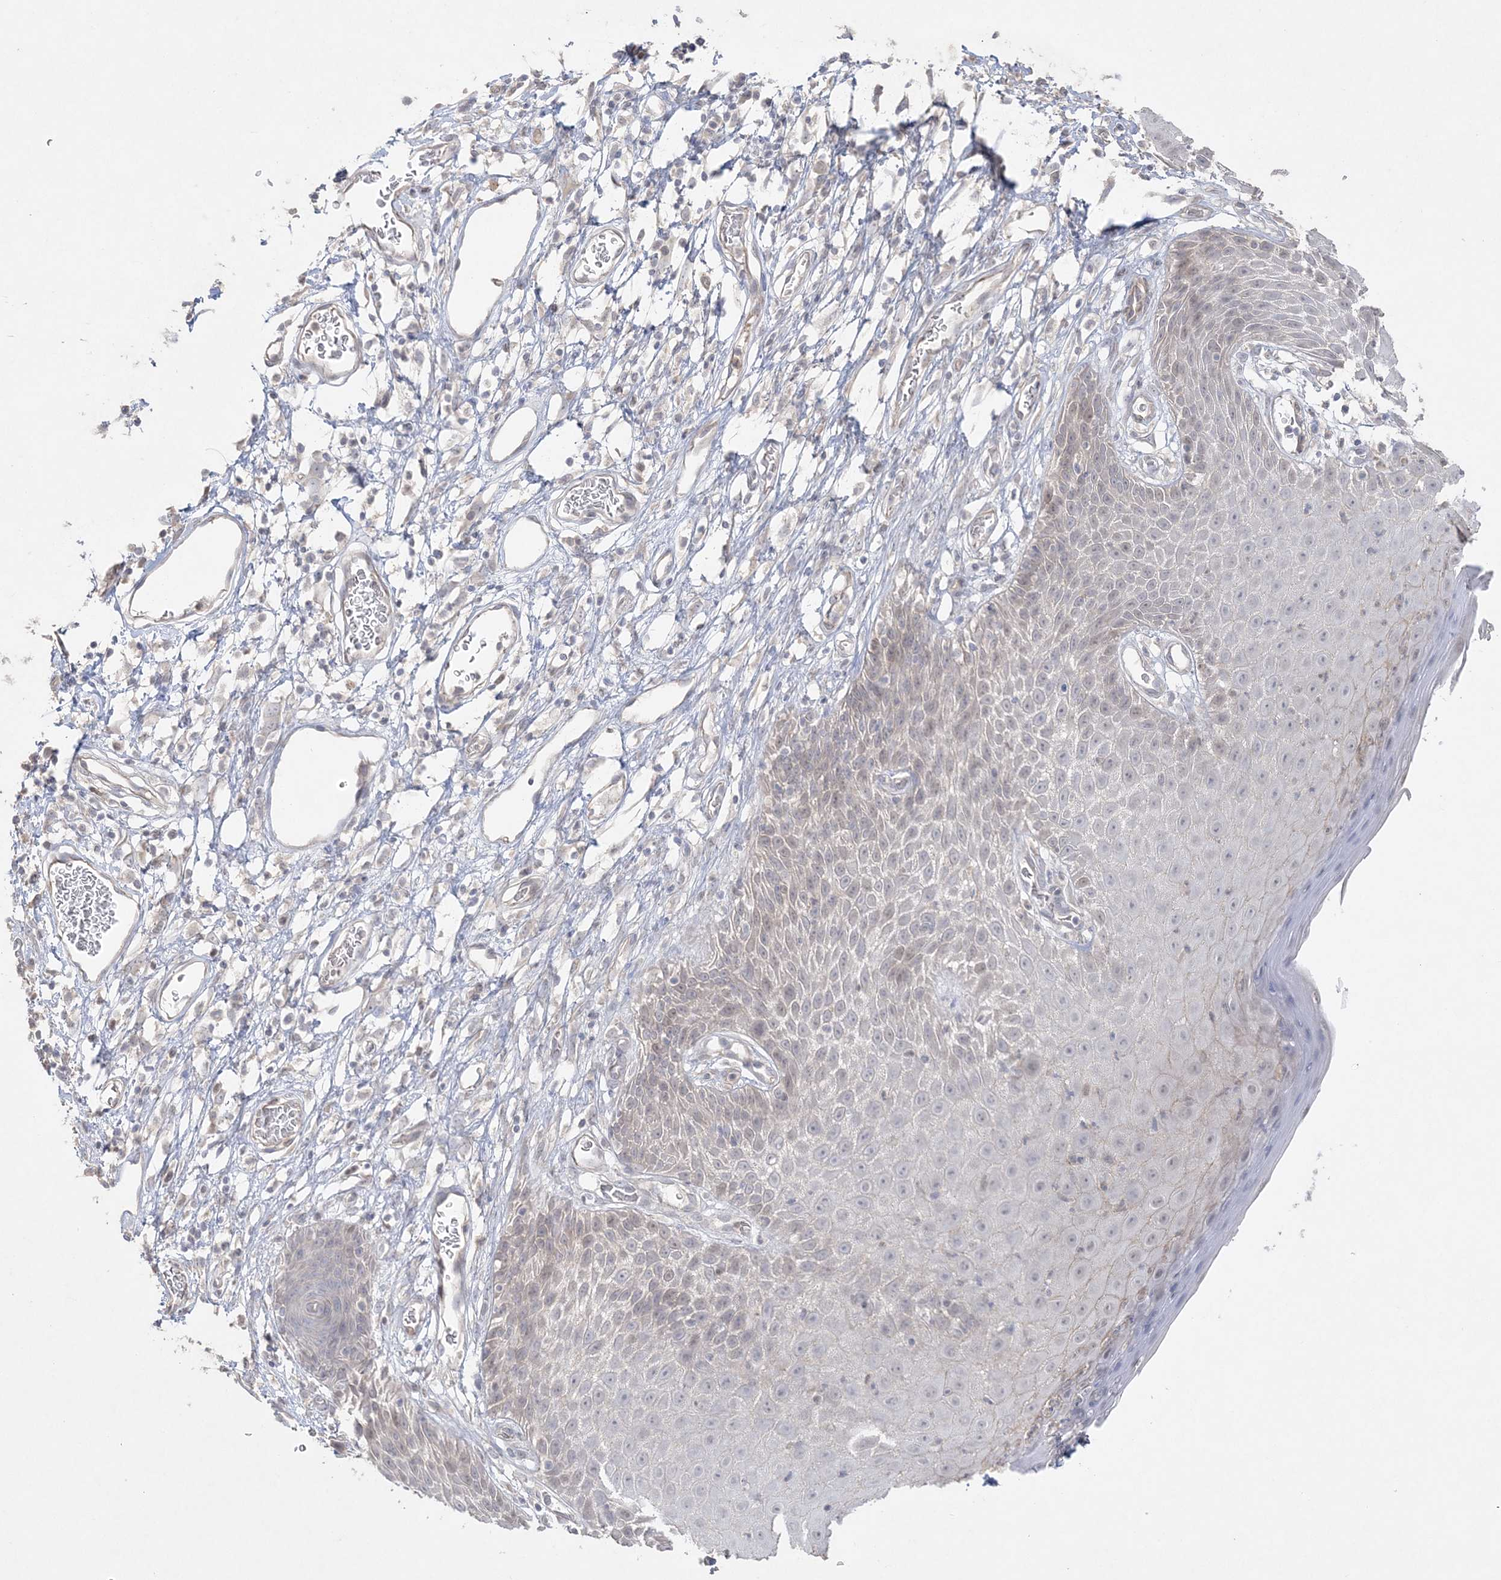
{"staining": {"intensity": "moderate", "quantity": "<25%", "location": "cytoplasmic/membranous"}, "tissue": "skin", "cell_type": "Epidermal cells", "image_type": "normal", "snomed": [{"axis": "morphology", "description": "Normal tissue, NOS"}, {"axis": "topography", "description": "Vulva"}], "caption": "This is a histology image of immunohistochemistry staining of benign skin, which shows moderate expression in the cytoplasmic/membranous of epidermal cells.", "gene": "SH3BP4", "patient": {"sex": "female", "age": 68}}